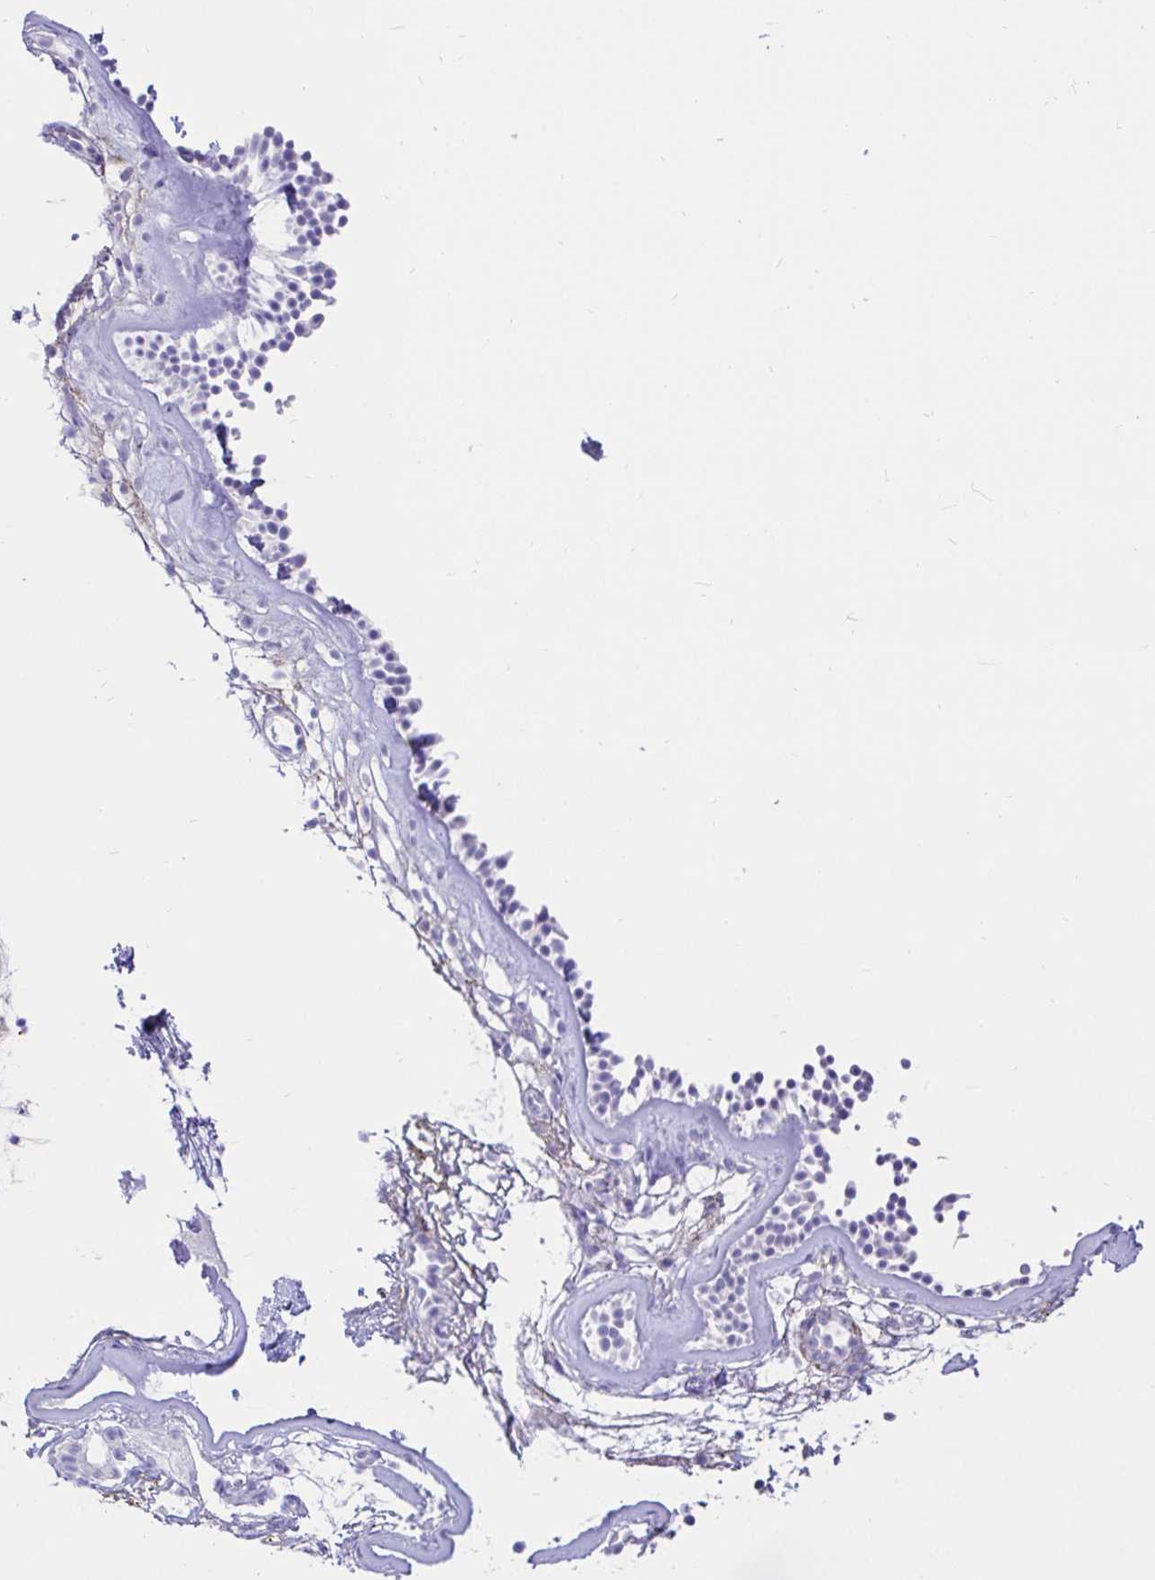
{"staining": {"intensity": "negative", "quantity": "none", "location": "none"}, "tissue": "nasopharynx", "cell_type": "Respiratory epithelial cells", "image_type": "normal", "snomed": [{"axis": "morphology", "description": "Normal tissue, NOS"}, {"axis": "topography", "description": "Nasopharynx"}], "caption": "Protein analysis of benign nasopharynx shows no significant staining in respiratory epithelial cells.", "gene": "CCDC62", "patient": {"sex": "female", "age": 70}}